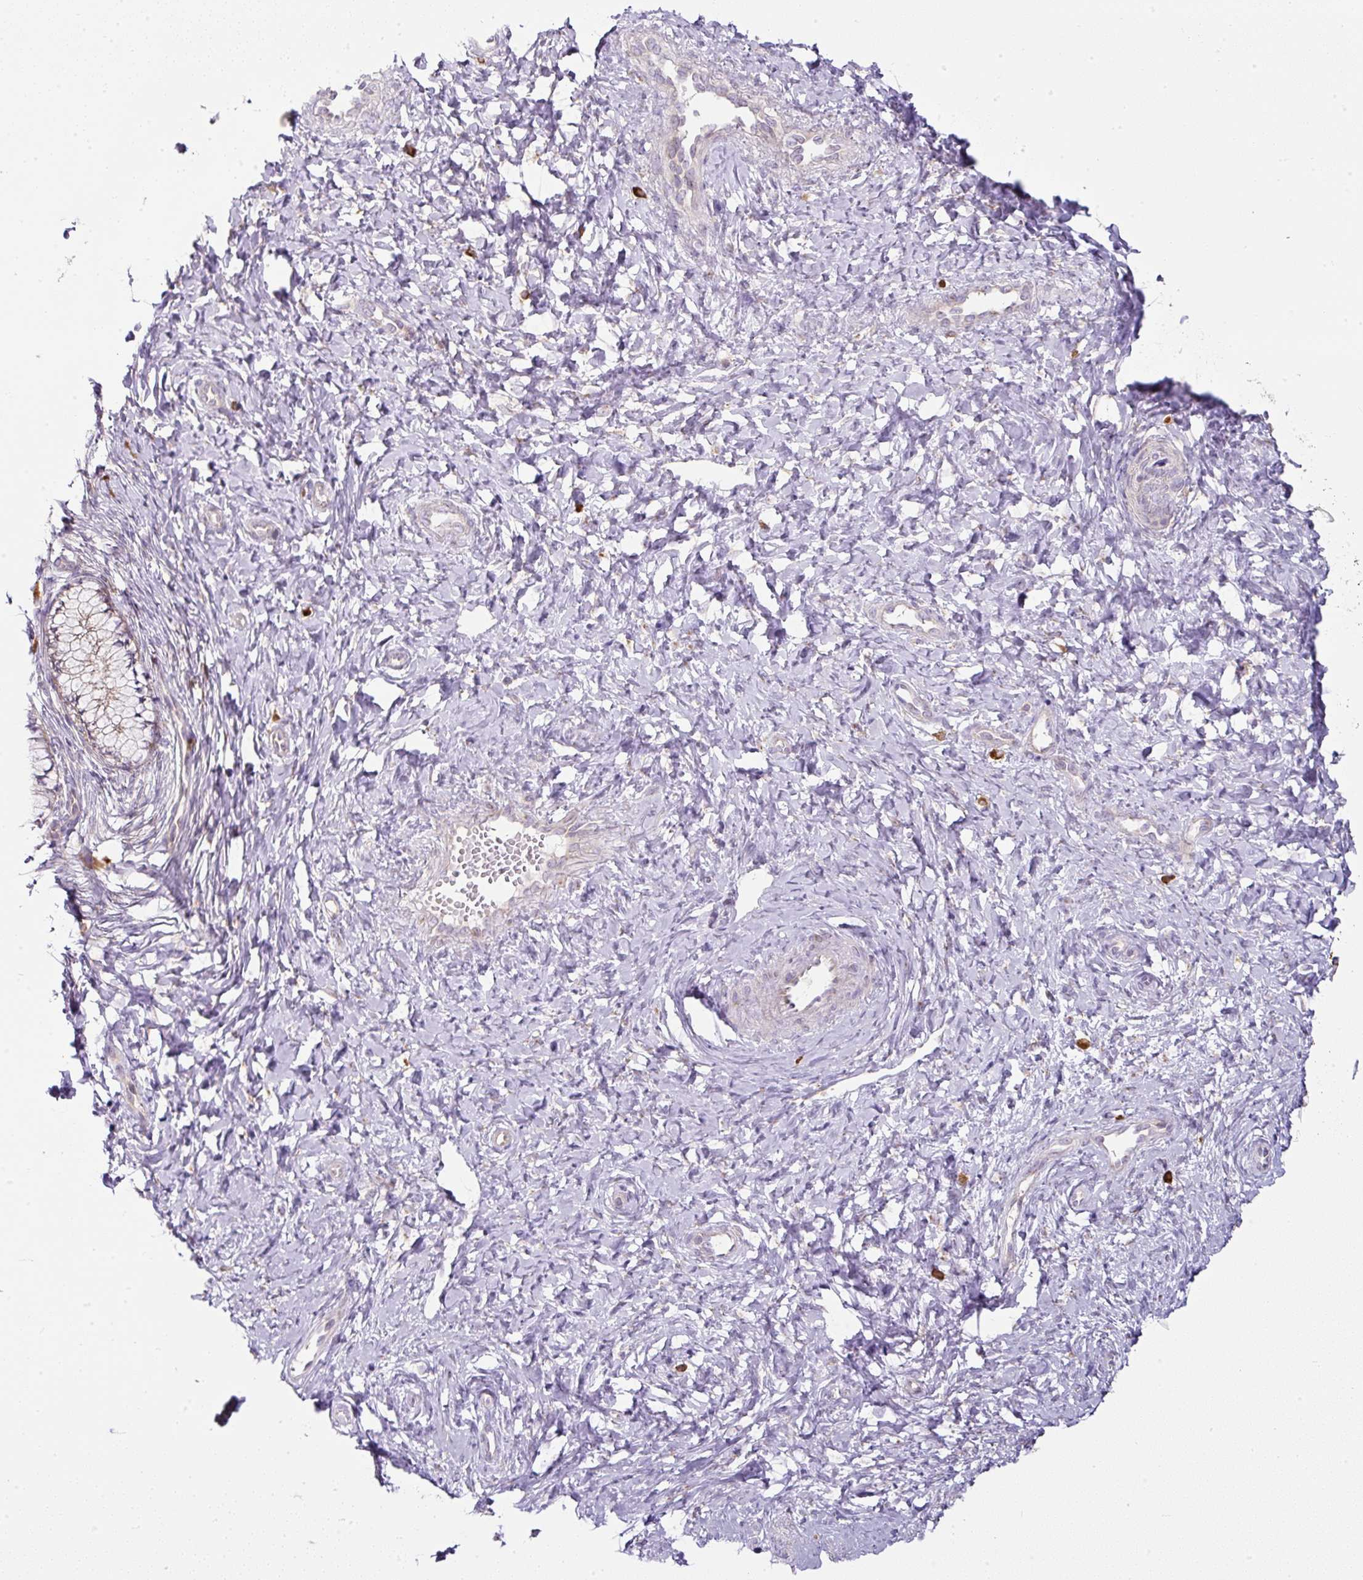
{"staining": {"intensity": "weak", "quantity": "<25%", "location": "cytoplasmic/membranous"}, "tissue": "cervix", "cell_type": "Glandular cells", "image_type": "normal", "snomed": [{"axis": "morphology", "description": "Normal tissue, NOS"}, {"axis": "topography", "description": "Cervix"}], "caption": "High power microscopy histopathology image of an IHC image of benign cervix, revealing no significant staining in glandular cells. (DAB IHC with hematoxylin counter stain).", "gene": "MLX", "patient": {"sex": "female", "age": 37}}